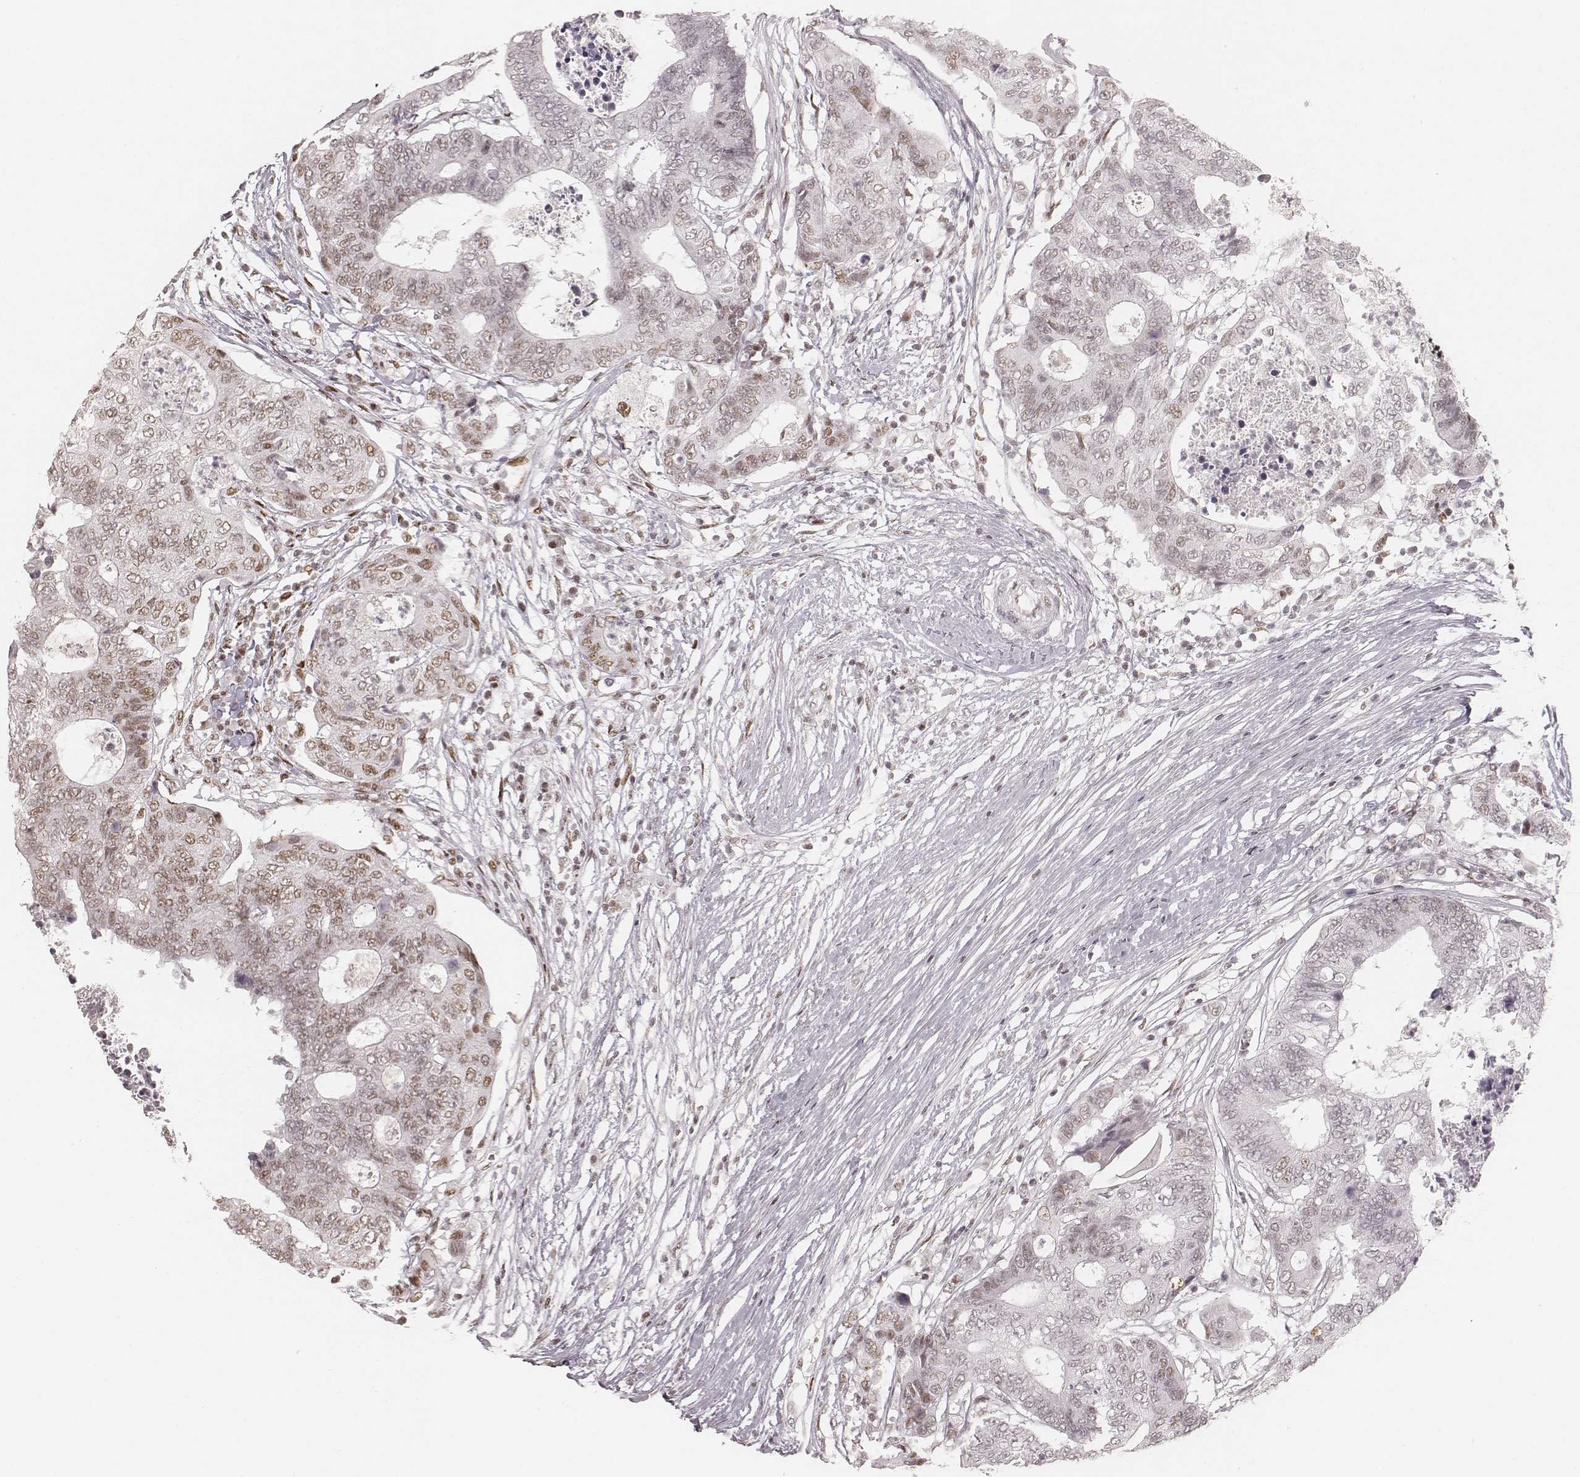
{"staining": {"intensity": "moderate", "quantity": "25%-75%", "location": "nuclear"}, "tissue": "colorectal cancer", "cell_type": "Tumor cells", "image_type": "cancer", "snomed": [{"axis": "morphology", "description": "Adenocarcinoma, NOS"}, {"axis": "topography", "description": "Colon"}], "caption": "Colorectal adenocarcinoma stained with a brown dye shows moderate nuclear positive staining in approximately 25%-75% of tumor cells.", "gene": "HNRNPC", "patient": {"sex": "female", "age": 48}}